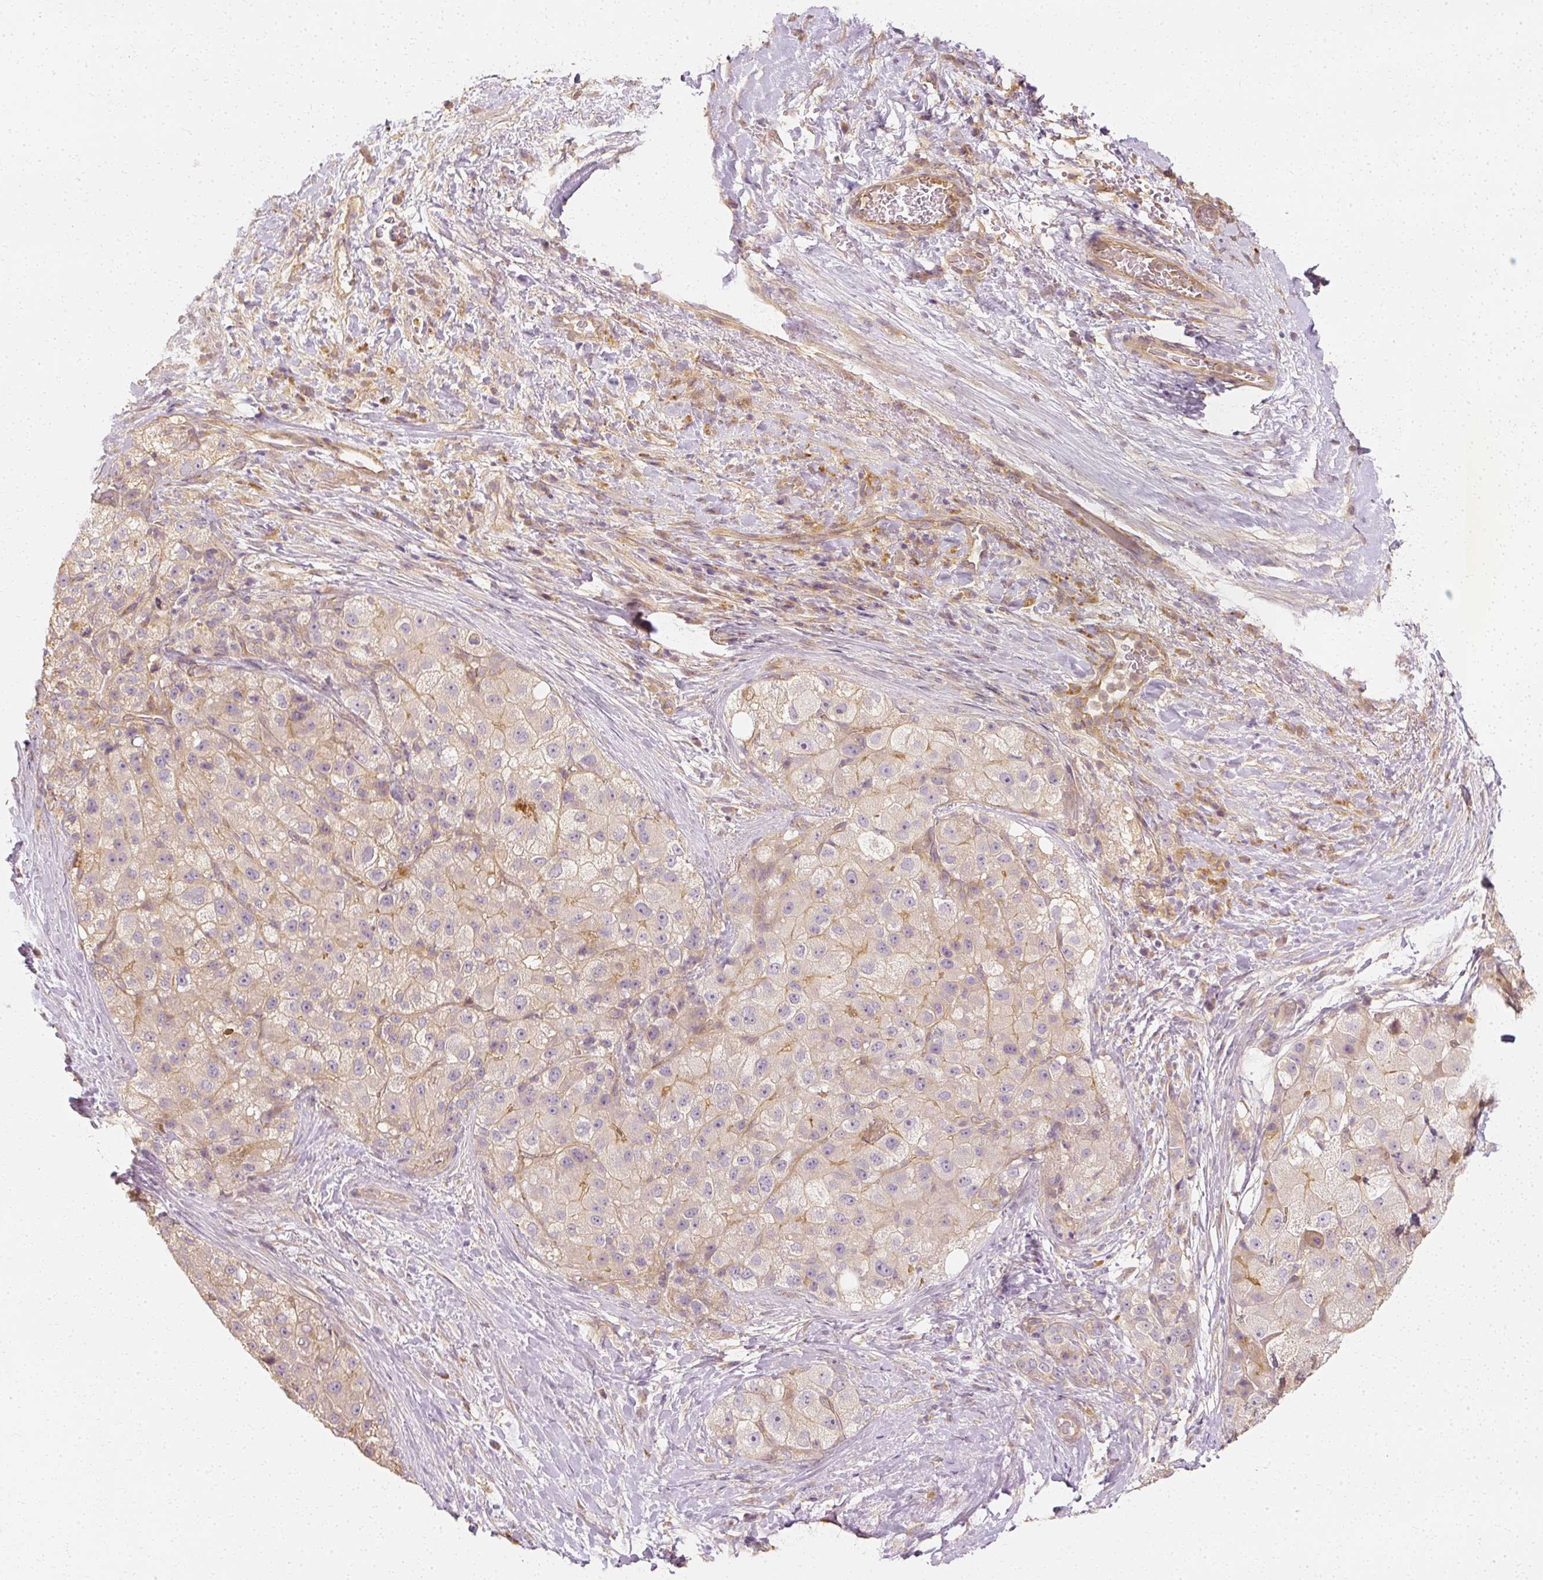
{"staining": {"intensity": "weak", "quantity": "<25%", "location": "cytoplasmic/membranous"}, "tissue": "liver cancer", "cell_type": "Tumor cells", "image_type": "cancer", "snomed": [{"axis": "morphology", "description": "Carcinoma, Hepatocellular, NOS"}, {"axis": "topography", "description": "Liver"}], "caption": "Liver cancer stained for a protein using immunohistochemistry (IHC) reveals no positivity tumor cells.", "gene": "GNAQ", "patient": {"sex": "male", "age": 80}}